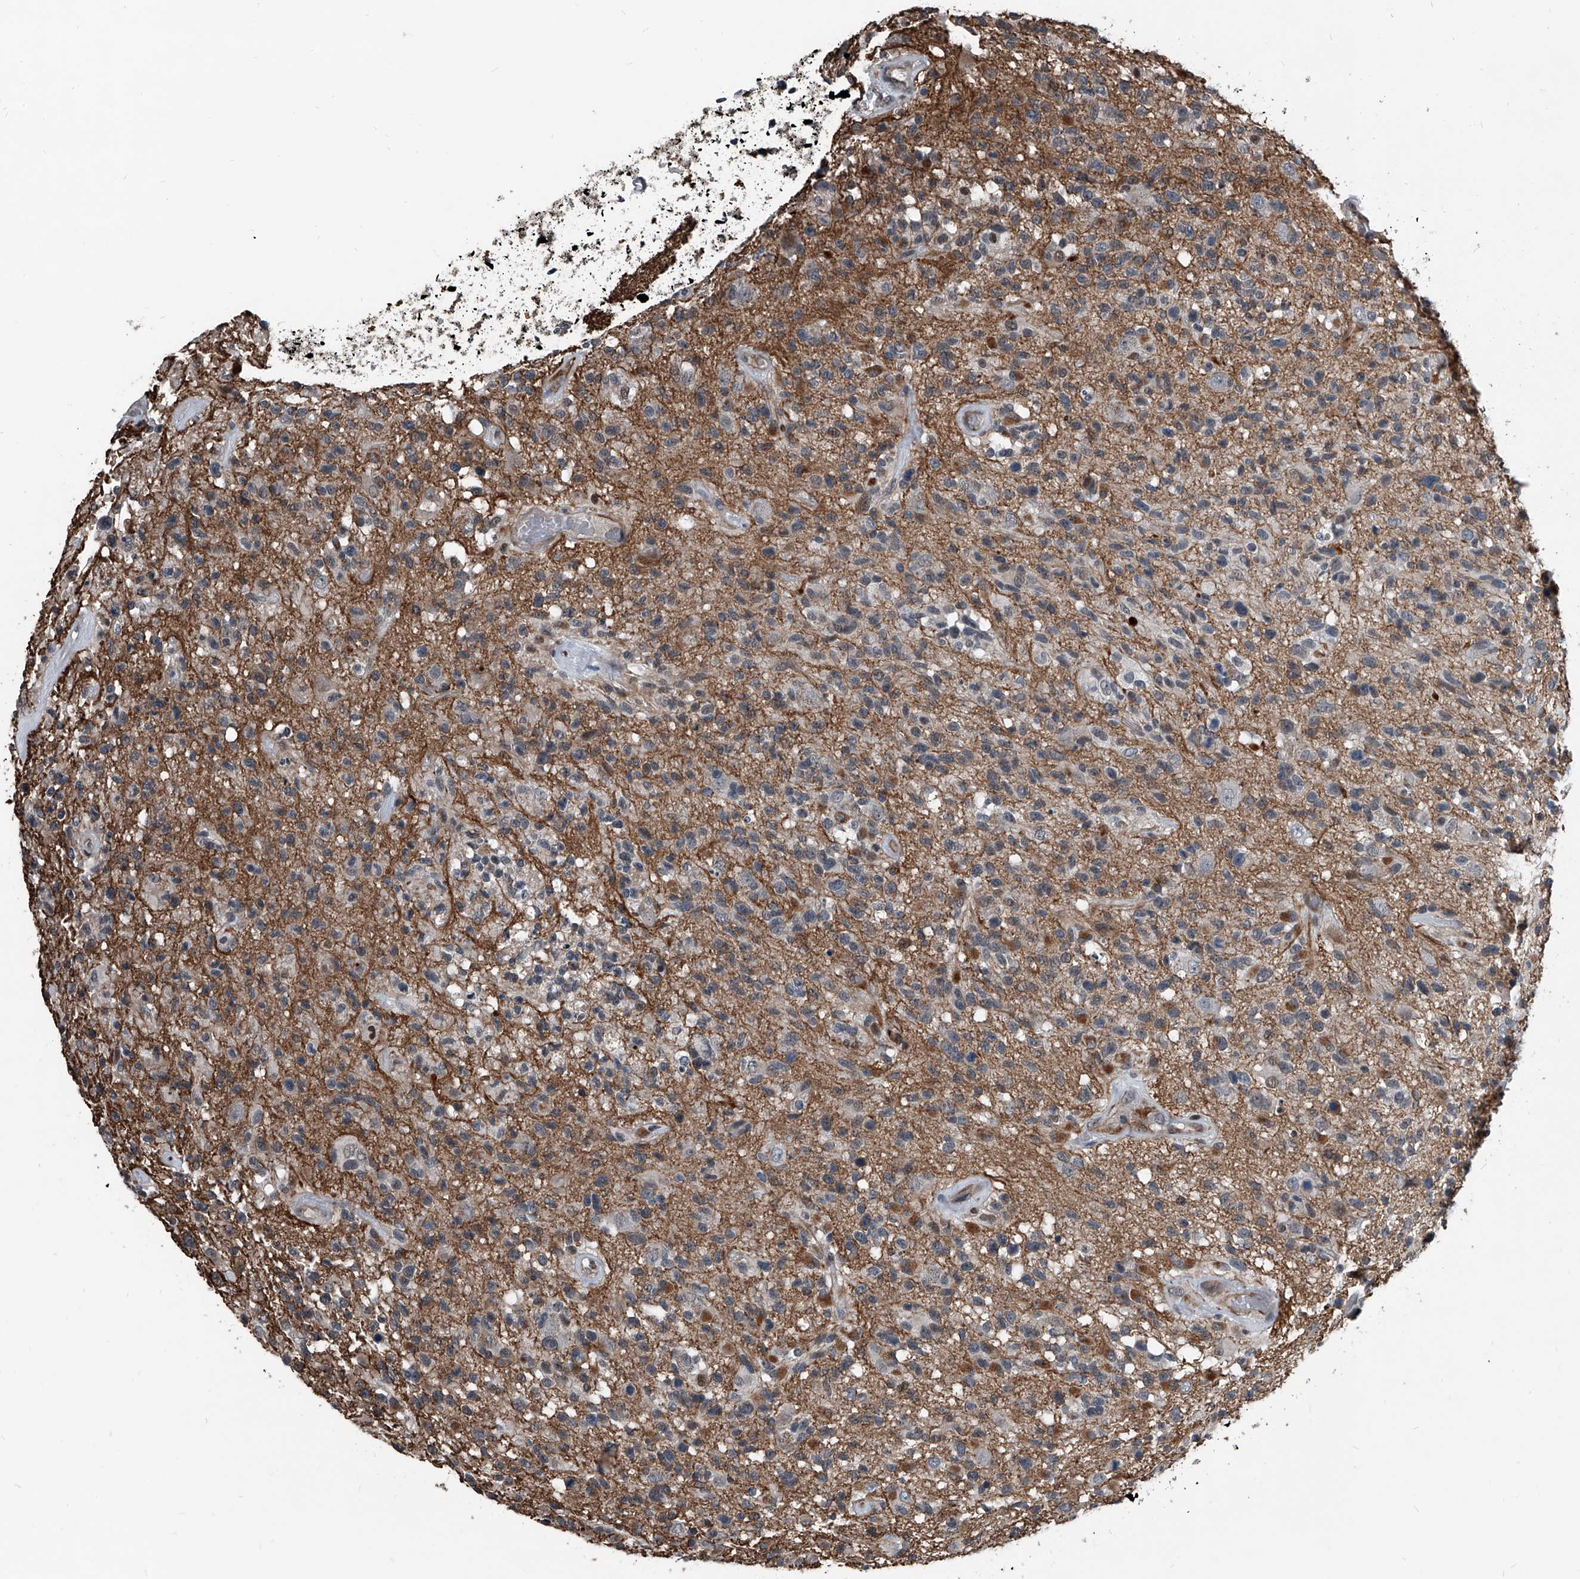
{"staining": {"intensity": "negative", "quantity": "none", "location": "none"}, "tissue": "glioma", "cell_type": "Tumor cells", "image_type": "cancer", "snomed": [{"axis": "morphology", "description": "Glioma, malignant, High grade"}, {"axis": "morphology", "description": "Glioblastoma, NOS"}, {"axis": "topography", "description": "Brain"}], "caption": "A histopathology image of human glioma is negative for staining in tumor cells.", "gene": "MEN1", "patient": {"sex": "male", "age": 60}}